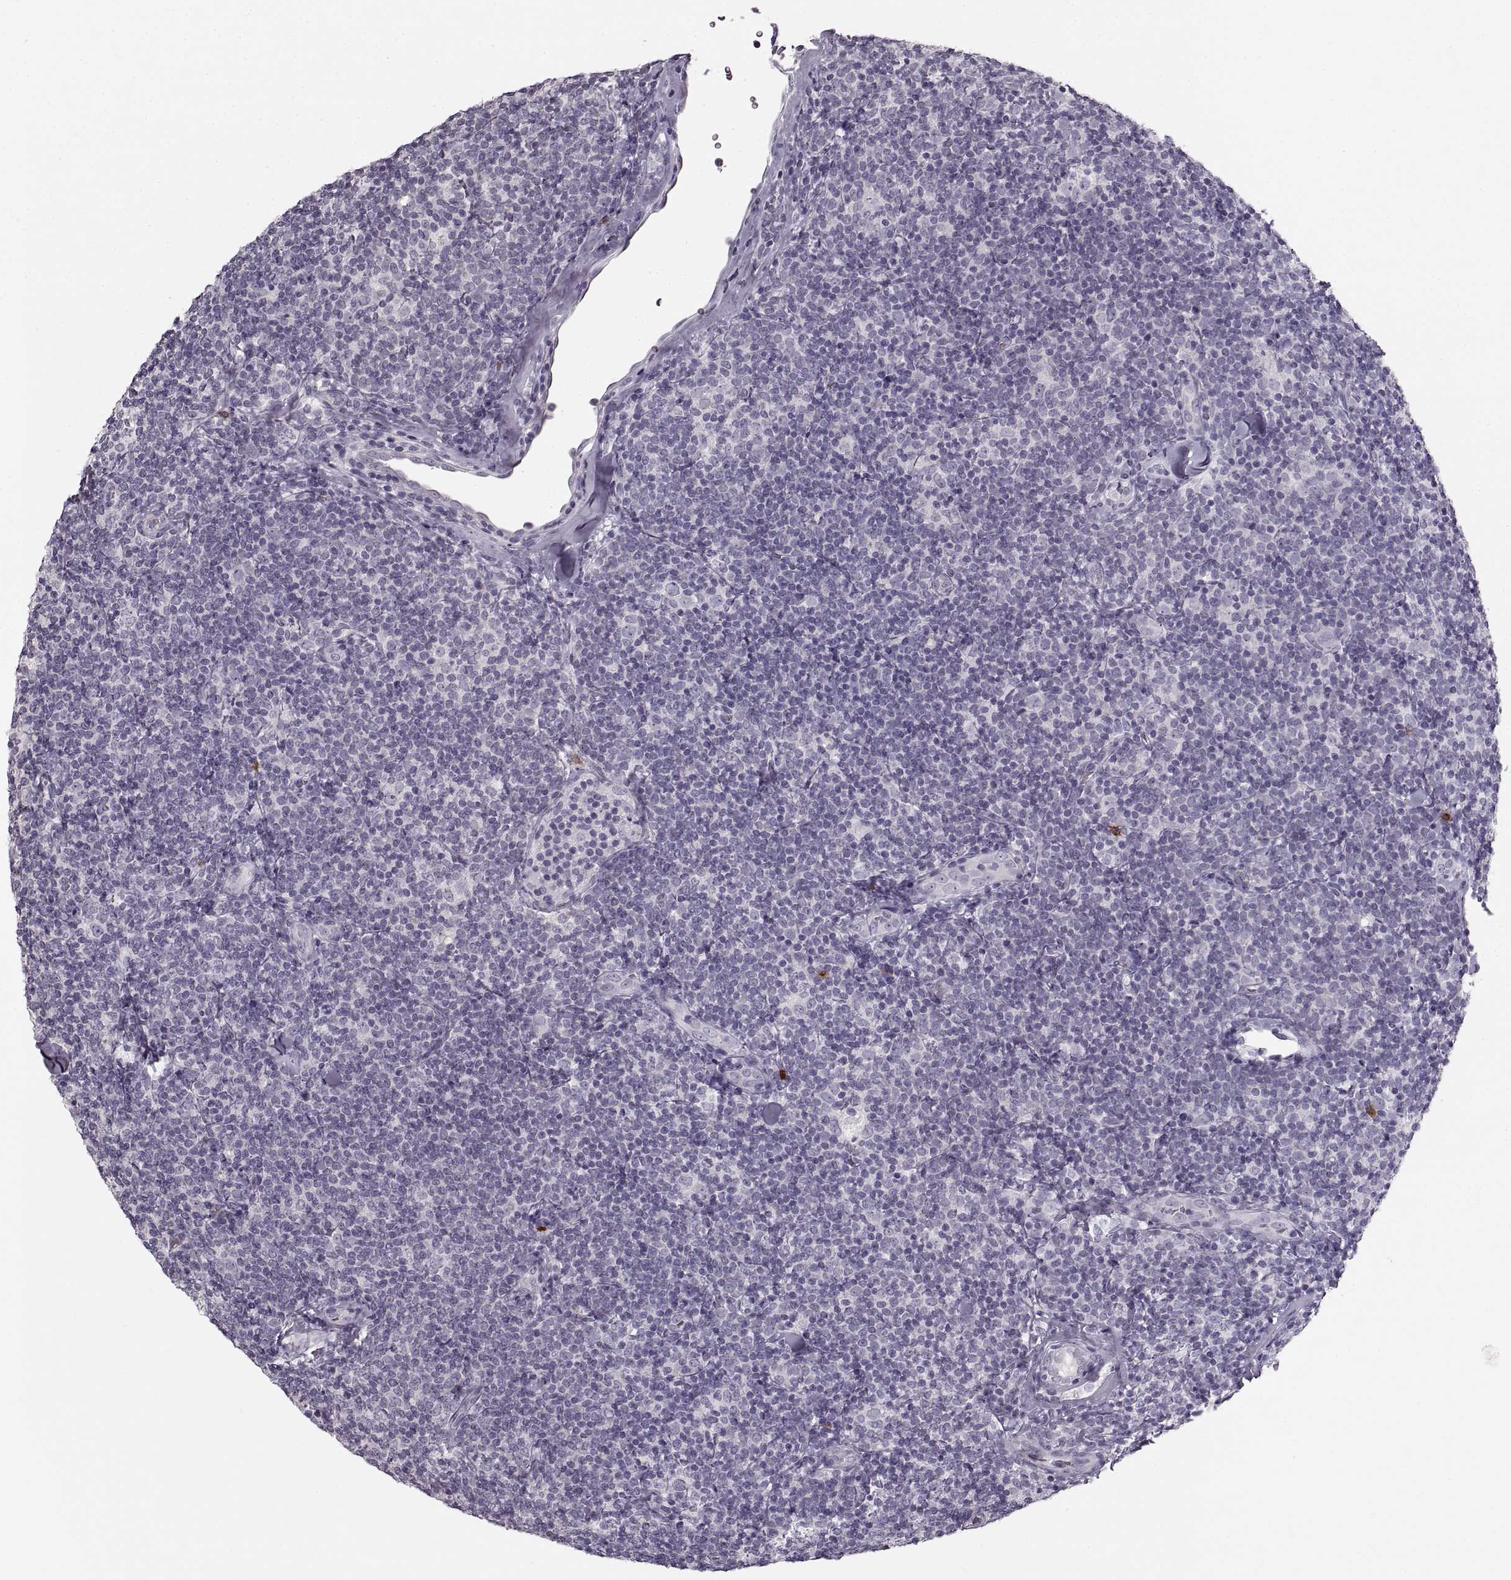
{"staining": {"intensity": "negative", "quantity": "none", "location": "none"}, "tissue": "lymphoma", "cell_type": "Tumor cells", "image_type": "cancer", "snomed": [{"axis": "morphology", "description": "Malignant lymphoma, non-Hodgkin's type, Low grade"}, {"axis": "topography", "description": "Lymph node"}], "caption": "A photomicrograph of malignant lymphoma, non-Hodgkin's type (low-grade) stained for a protein displays no brown staining in tumor cells.", "gene": "CNTN1", "patient": {"sex": "female", "age": 56}}